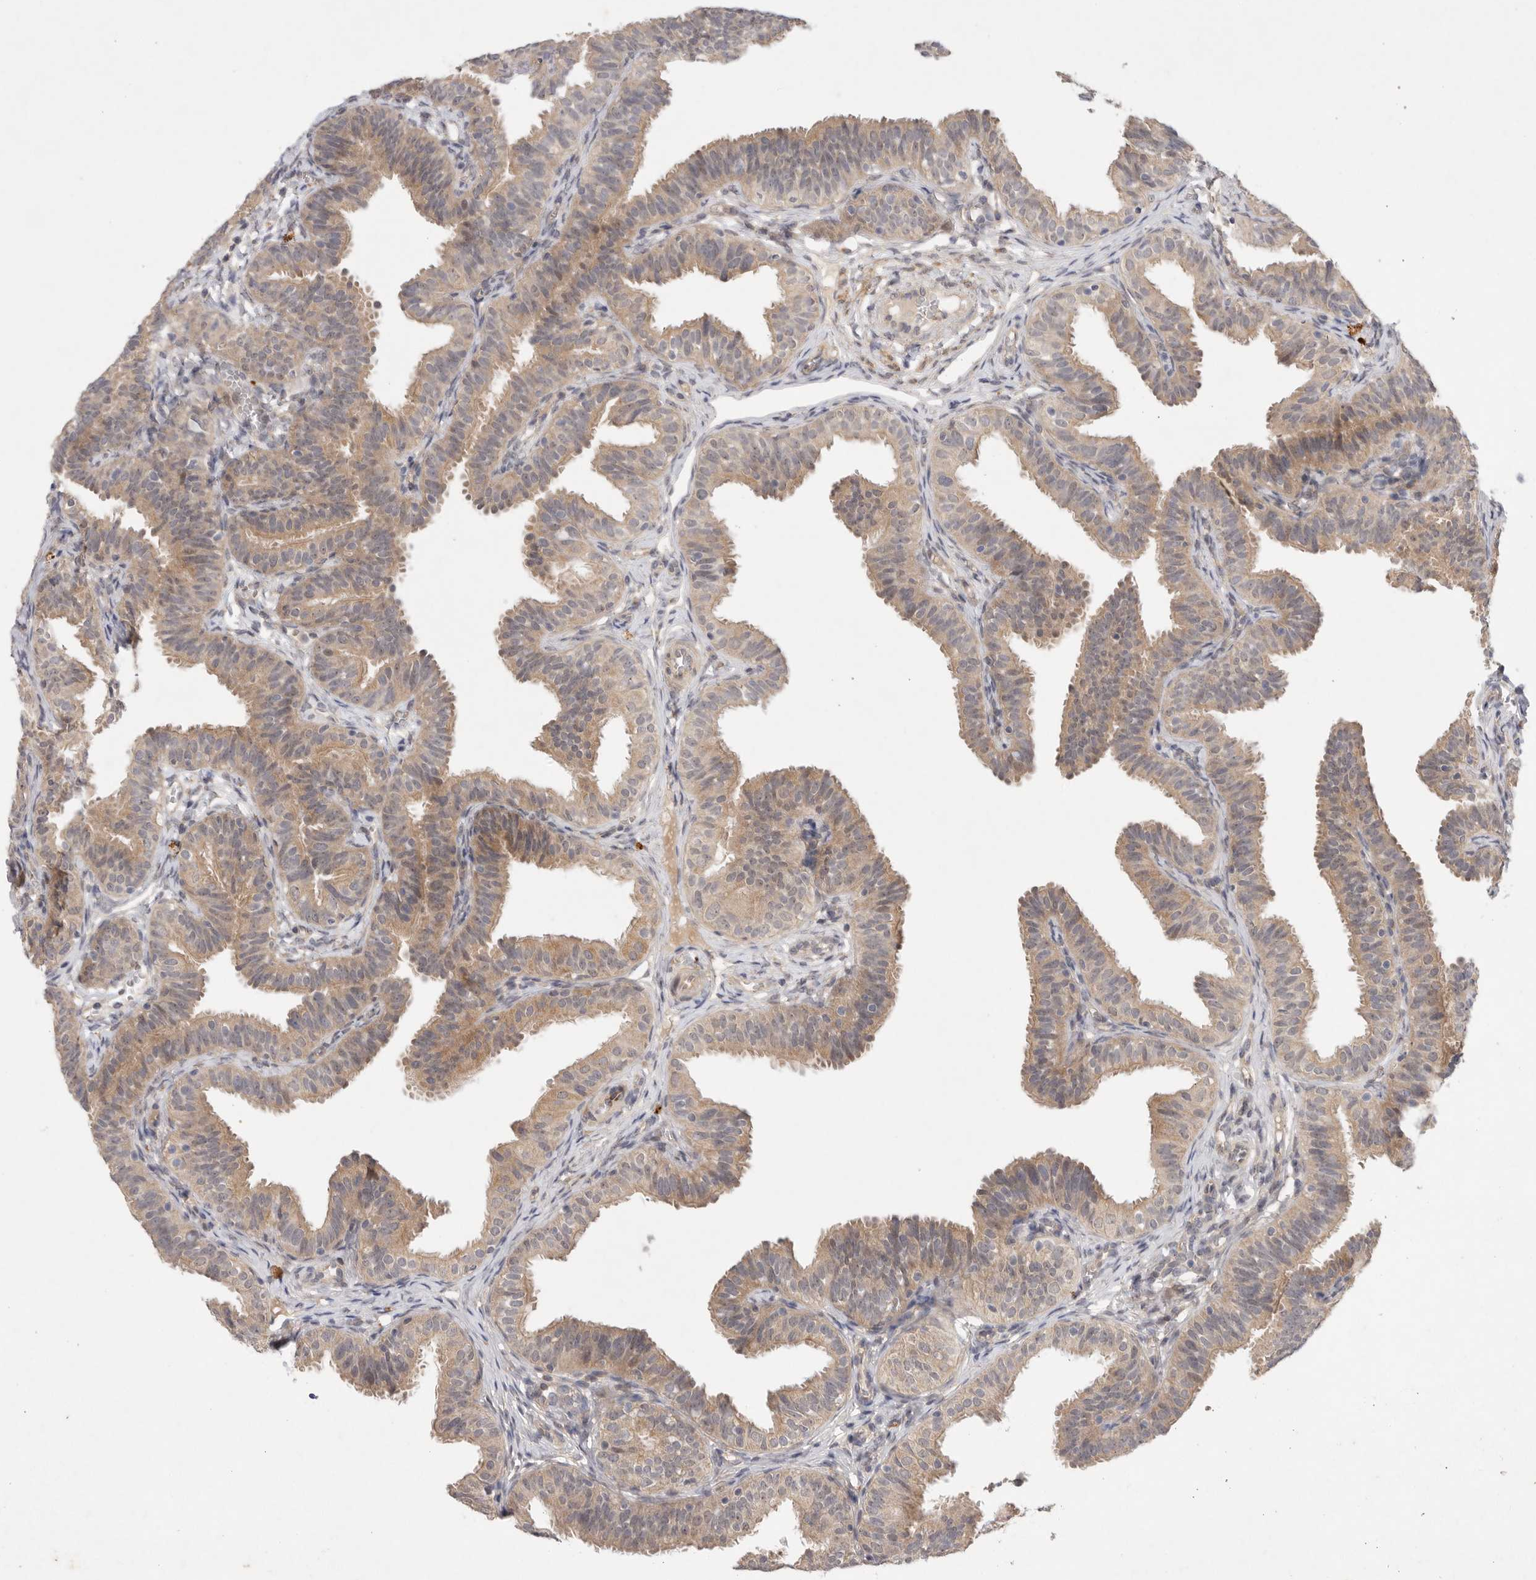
{"staining": {"intensity": "moderate", "quantity": ">75%", "location": "cytoplasmic/membranous"}, "tissue": "fallopian tube", "cell_type": "Glandular cells", "image_type": "normal", "snomed": [{"axis": "morphology", "description": "Normal tissue, NOS"}, {"axis": "topography", "description": "Fallopian tube"}], "caption": "A medium amount of moderate cytoplasmic/membranous staining is identified in about >75% of glandular cells in normal fallopian tube.", "gene": "PTPDC1", "patient": {"sex": "female", "age": 35}}